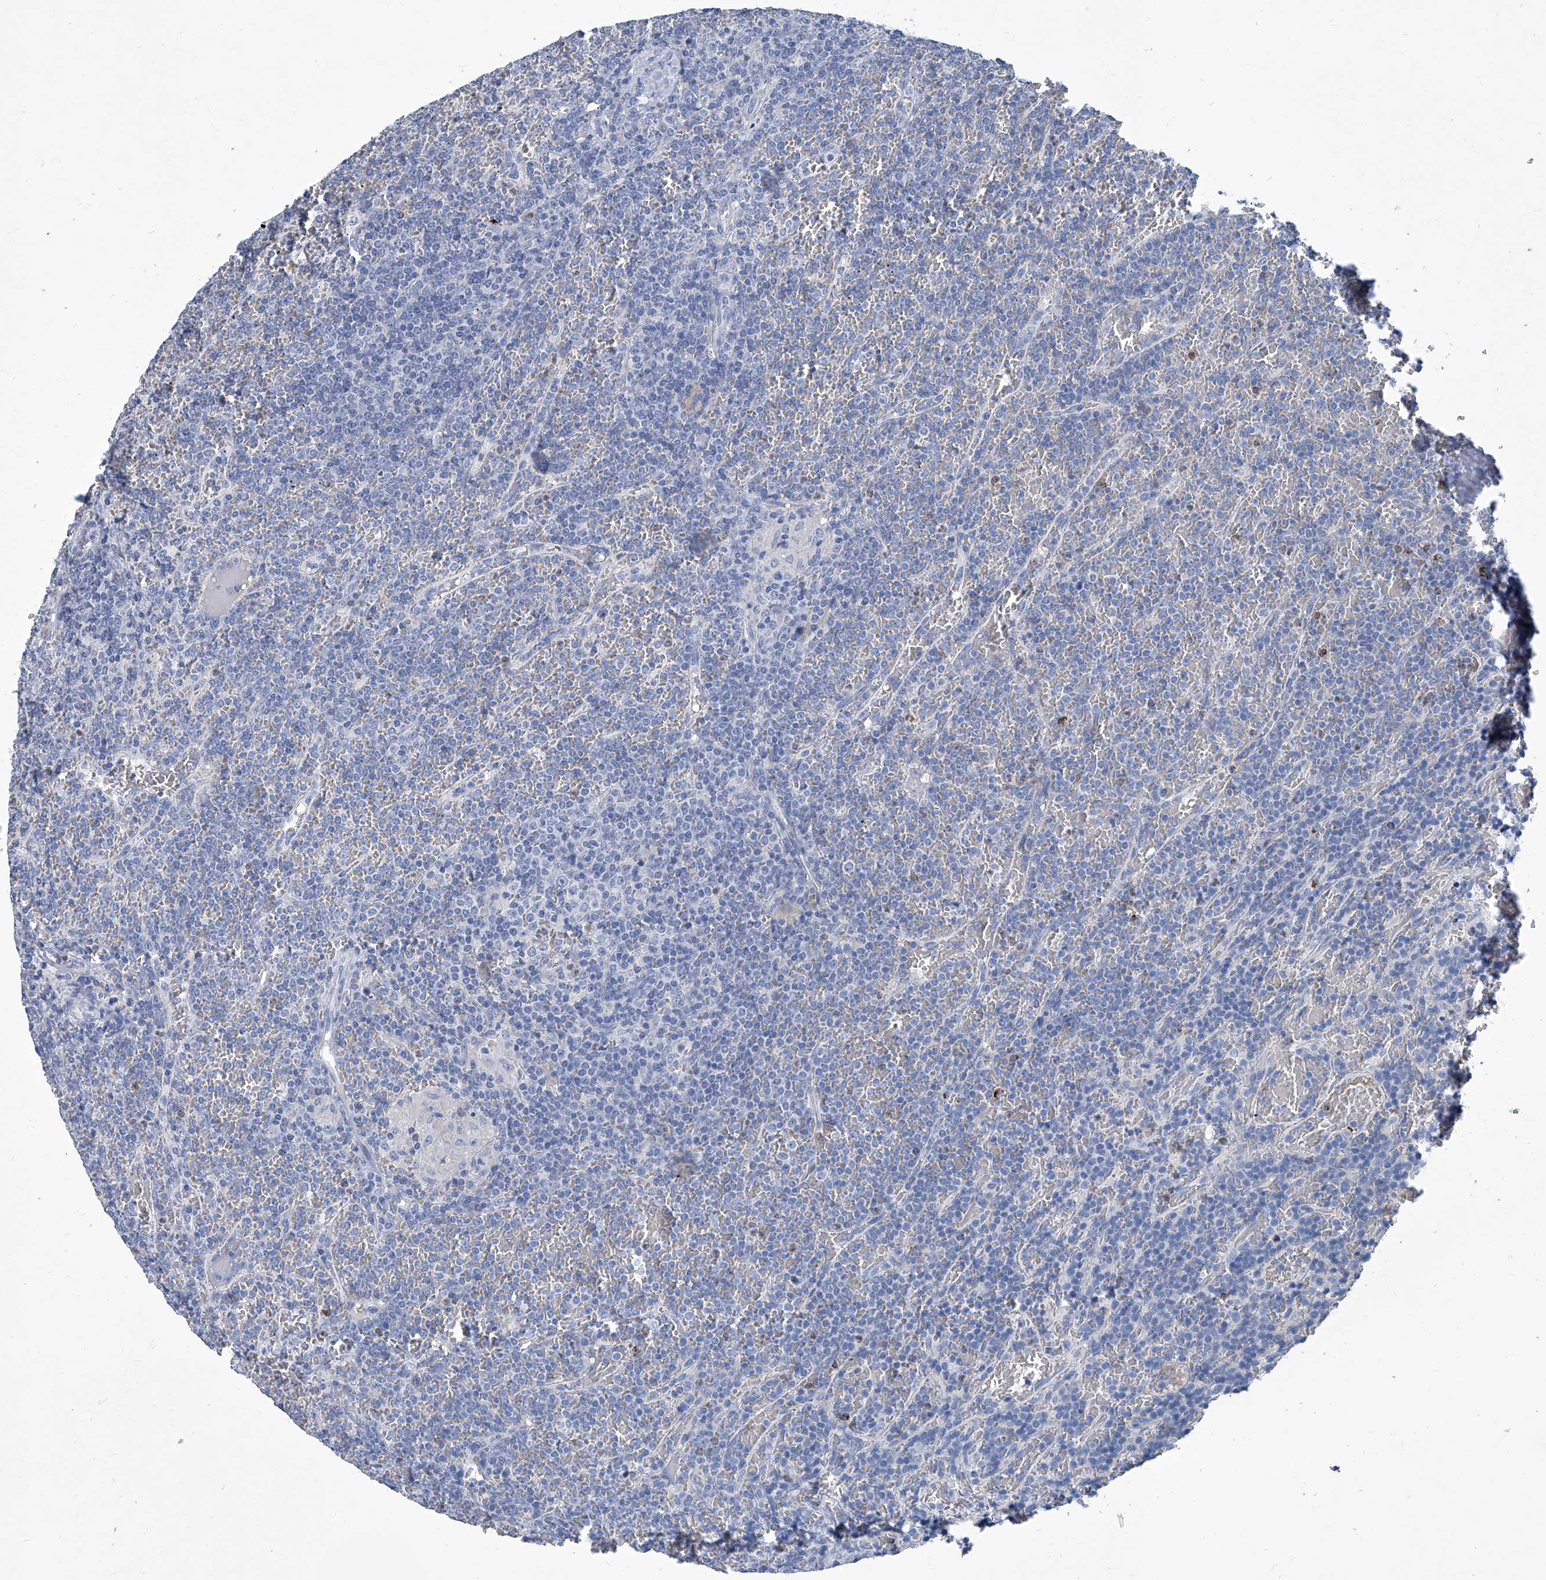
{"staining": {"intensity": "negative", "quantity": "none", "location": "none"}, "tissue": "lymphoma", "cell_type": "Tumor cells", "image_type": "cancer", "snomed": [{"axis": "morphology", "description": "Malignant lymphoma, non-Hodgkin's type, Low grade"}, {"axis": "topography", "description": "Spleen"}], "caption": "Photomicrograph shows no protein expression in tumor cells of lymphoma tissue.", "gene": "MTARC1", "patient": {"sex": "female", "age": 19}}